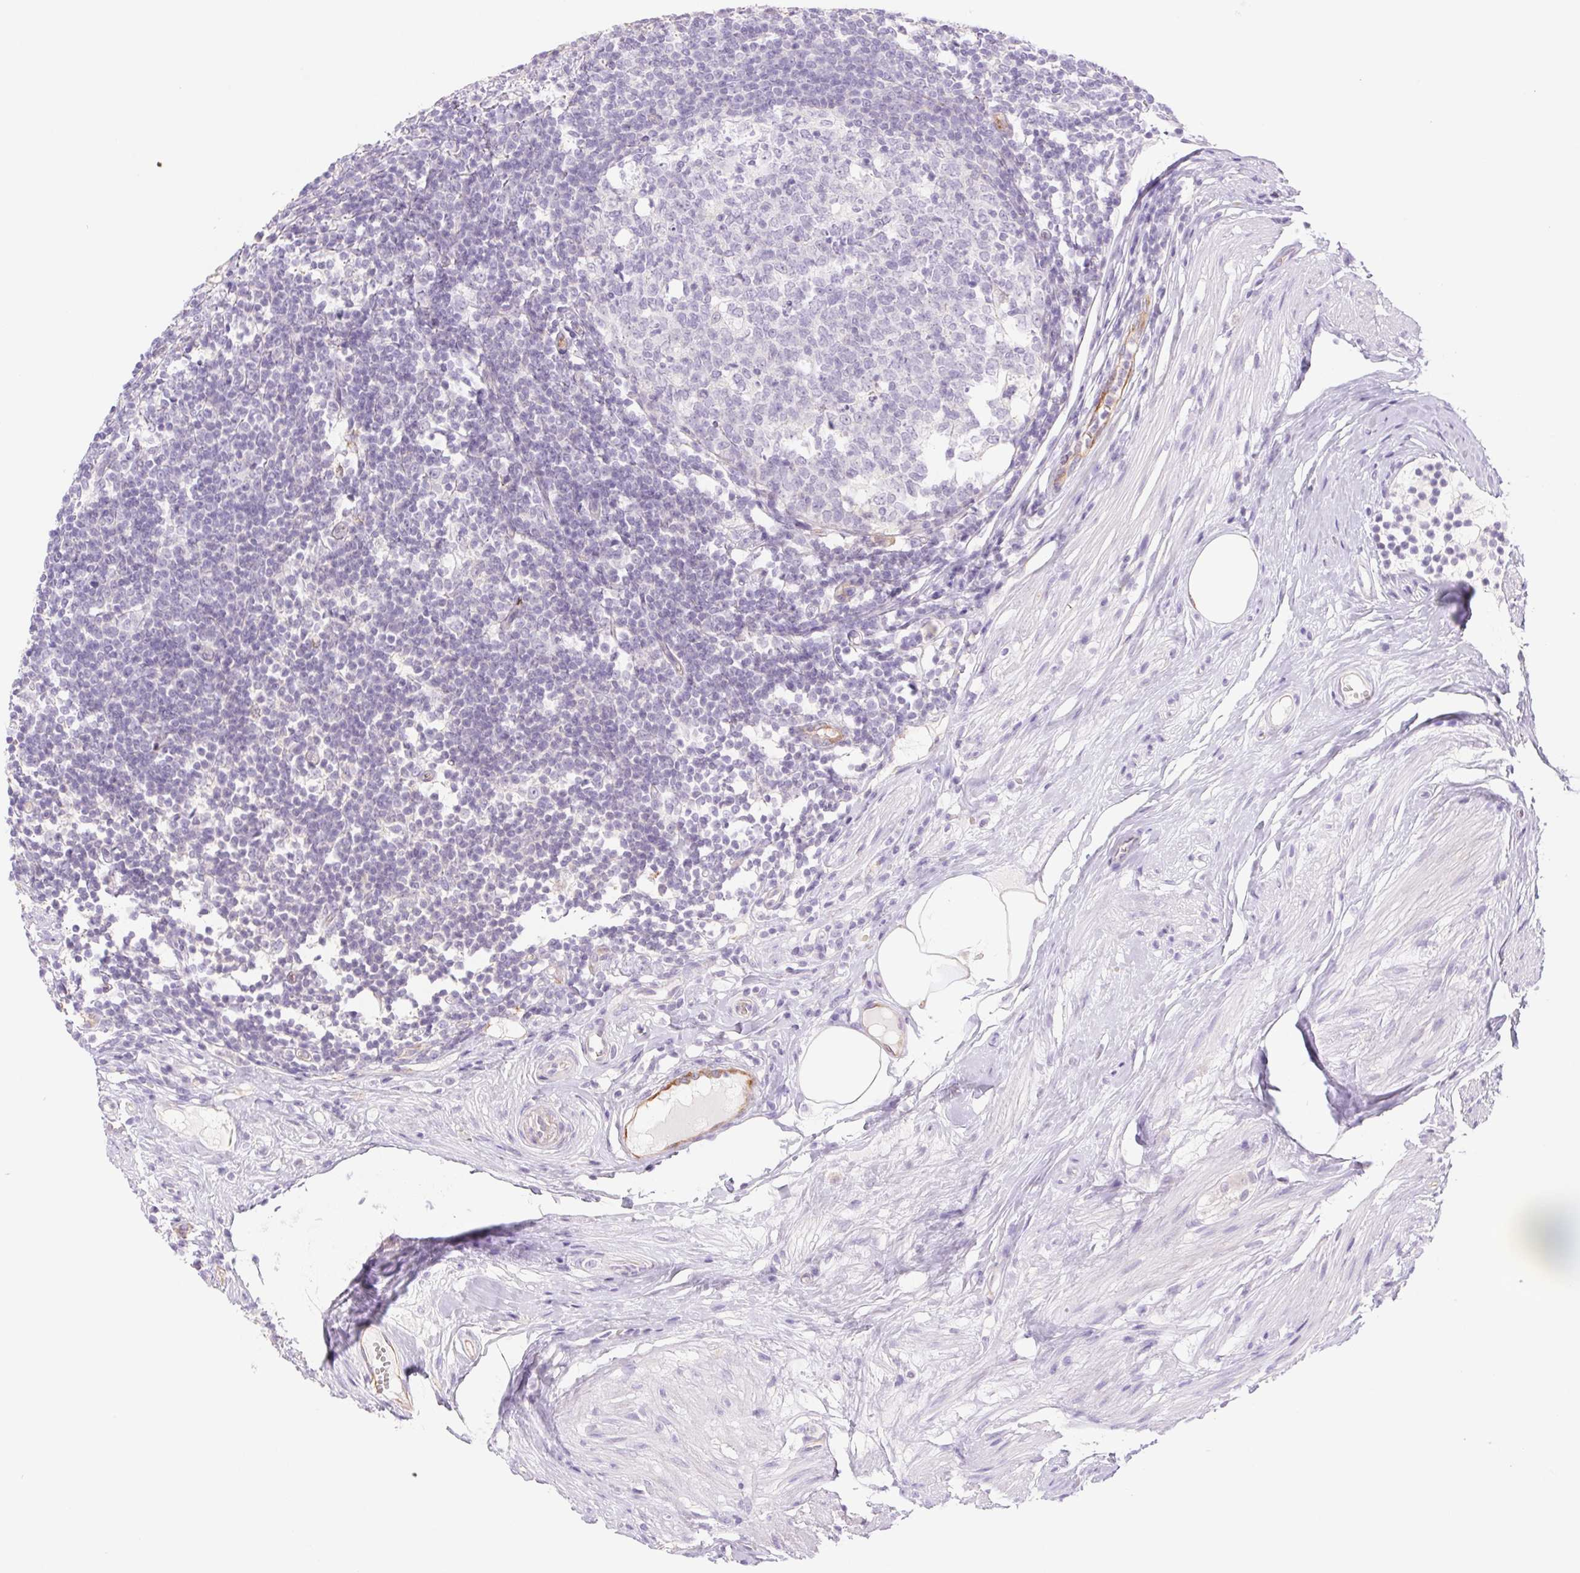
{"staining": {"intensity": "negative", "quantity": "none", "location": "none"}, "tissue": "appendix", "cell_type": "Glandular cells", "image_type": "normal", "snomed": [{"axis": "morphology", "description": "Normal tissue, NOS"}, {"axis": "topography", "description": "Appendix"}], "caption": "Glandular cells are negative for brown protein staining in unremarkable appendix. Brightfield microscopy of immunohistochemistry stained with DAB (brown) and hematoxylin (blue), captured at high magnification.", "gene": "IGFL3", "patient": {"sex": "female", "age": 56}}